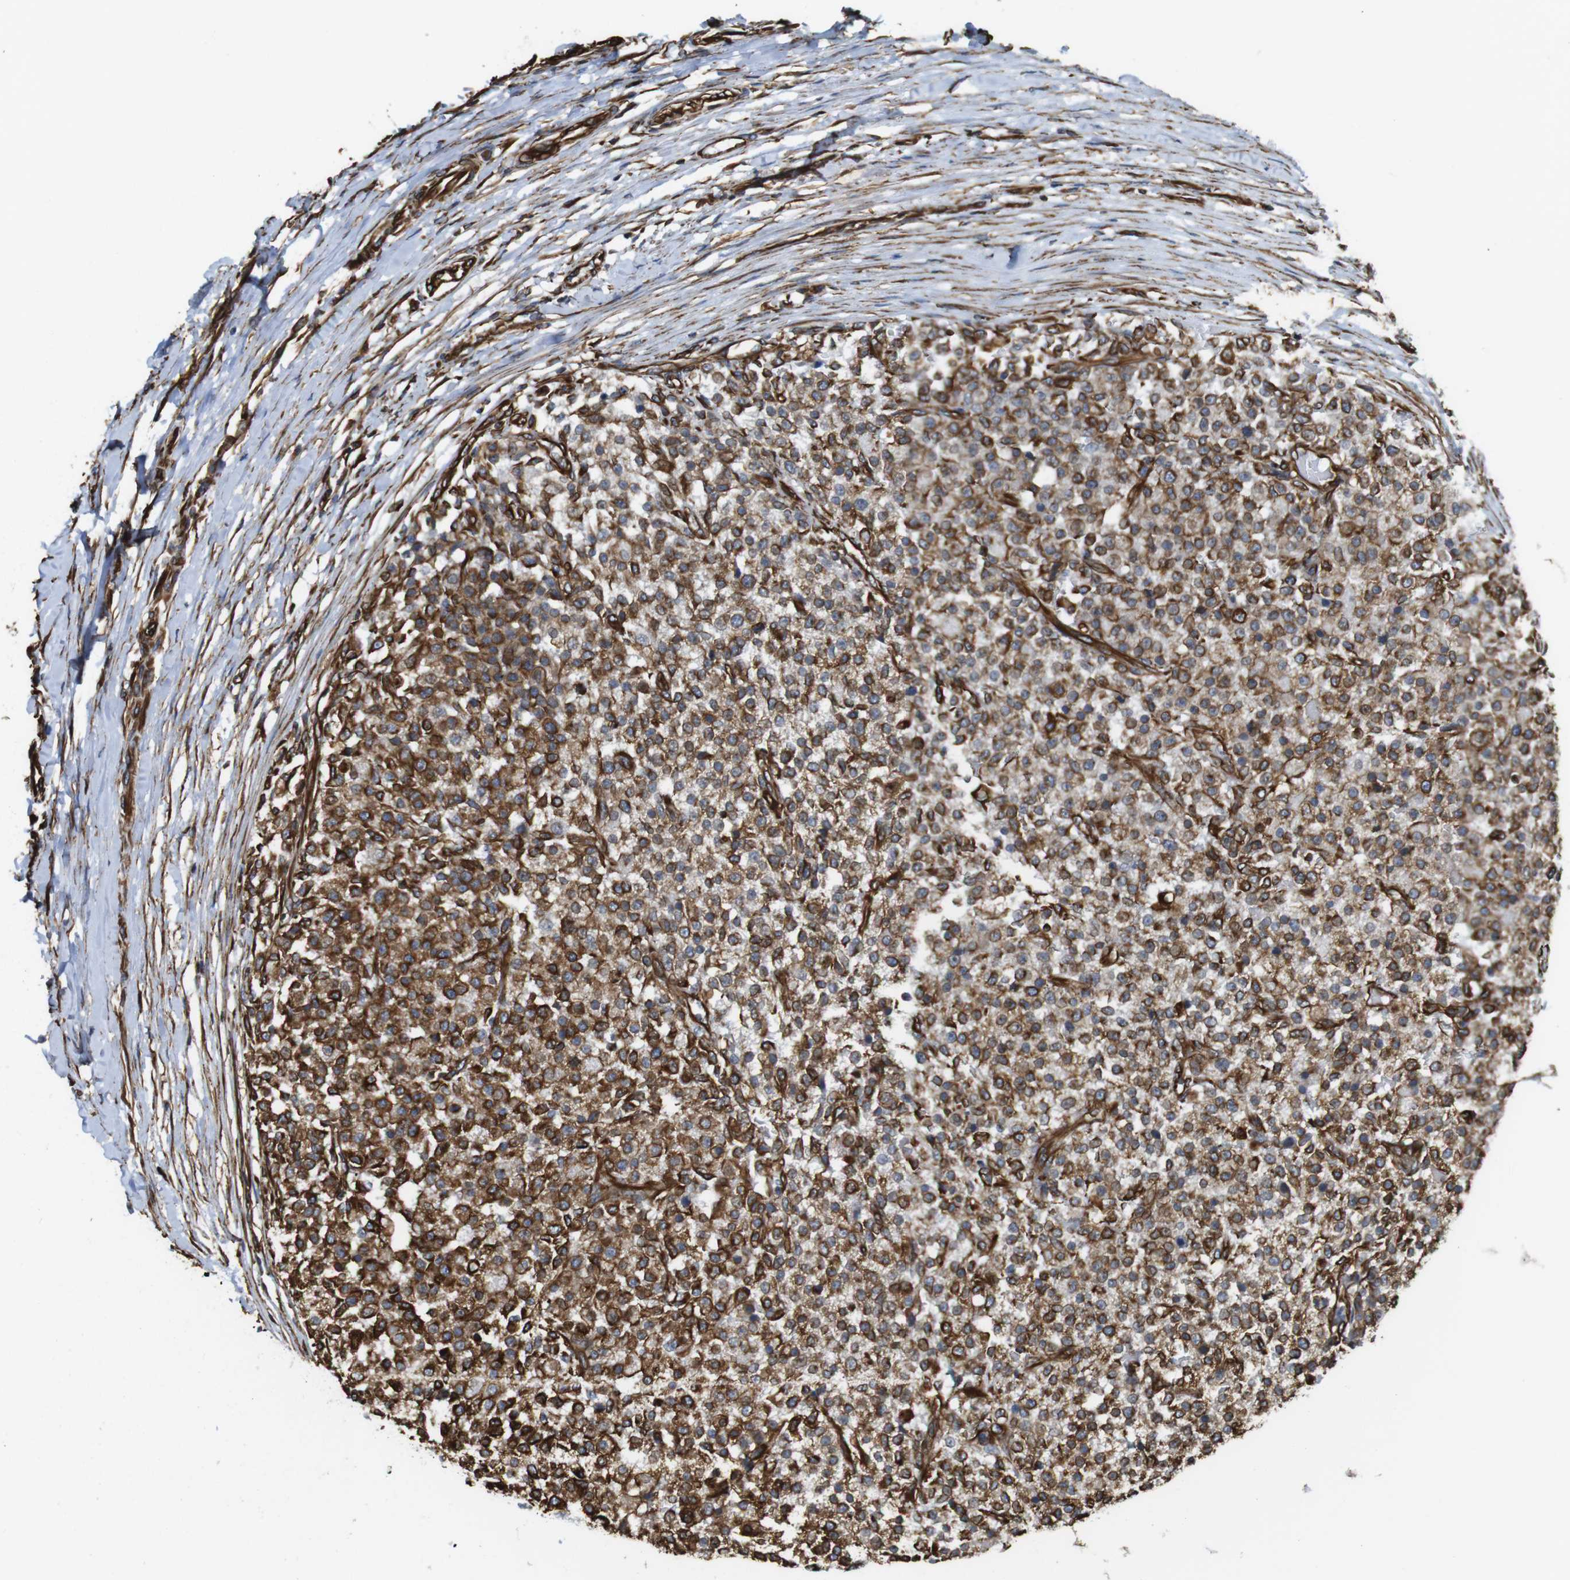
{"staining": {"intensity": "moderate", "quantity": ">75%", "location": "cytoplasmic/membranous"}, "tissue": "testis cancer", "cell_type": "Tumor cells", "image_type": "cancer", "snomed": [{"axis": "morphology", "description": "Seminoma, NOS"}, {"axis": "topography", "description": "Testis"}], "caption": "High-magnification brightfield microscopy of testis seminoma stained with DAB (brown) and counterstained with hematoxylin (blue). tumor cells exhibit moderate cytoplasmic/membranous staining is seen in approximately>75% of cells.", "gene": "RALGPS1", "patient": {"sex": "male", "age": 59}}